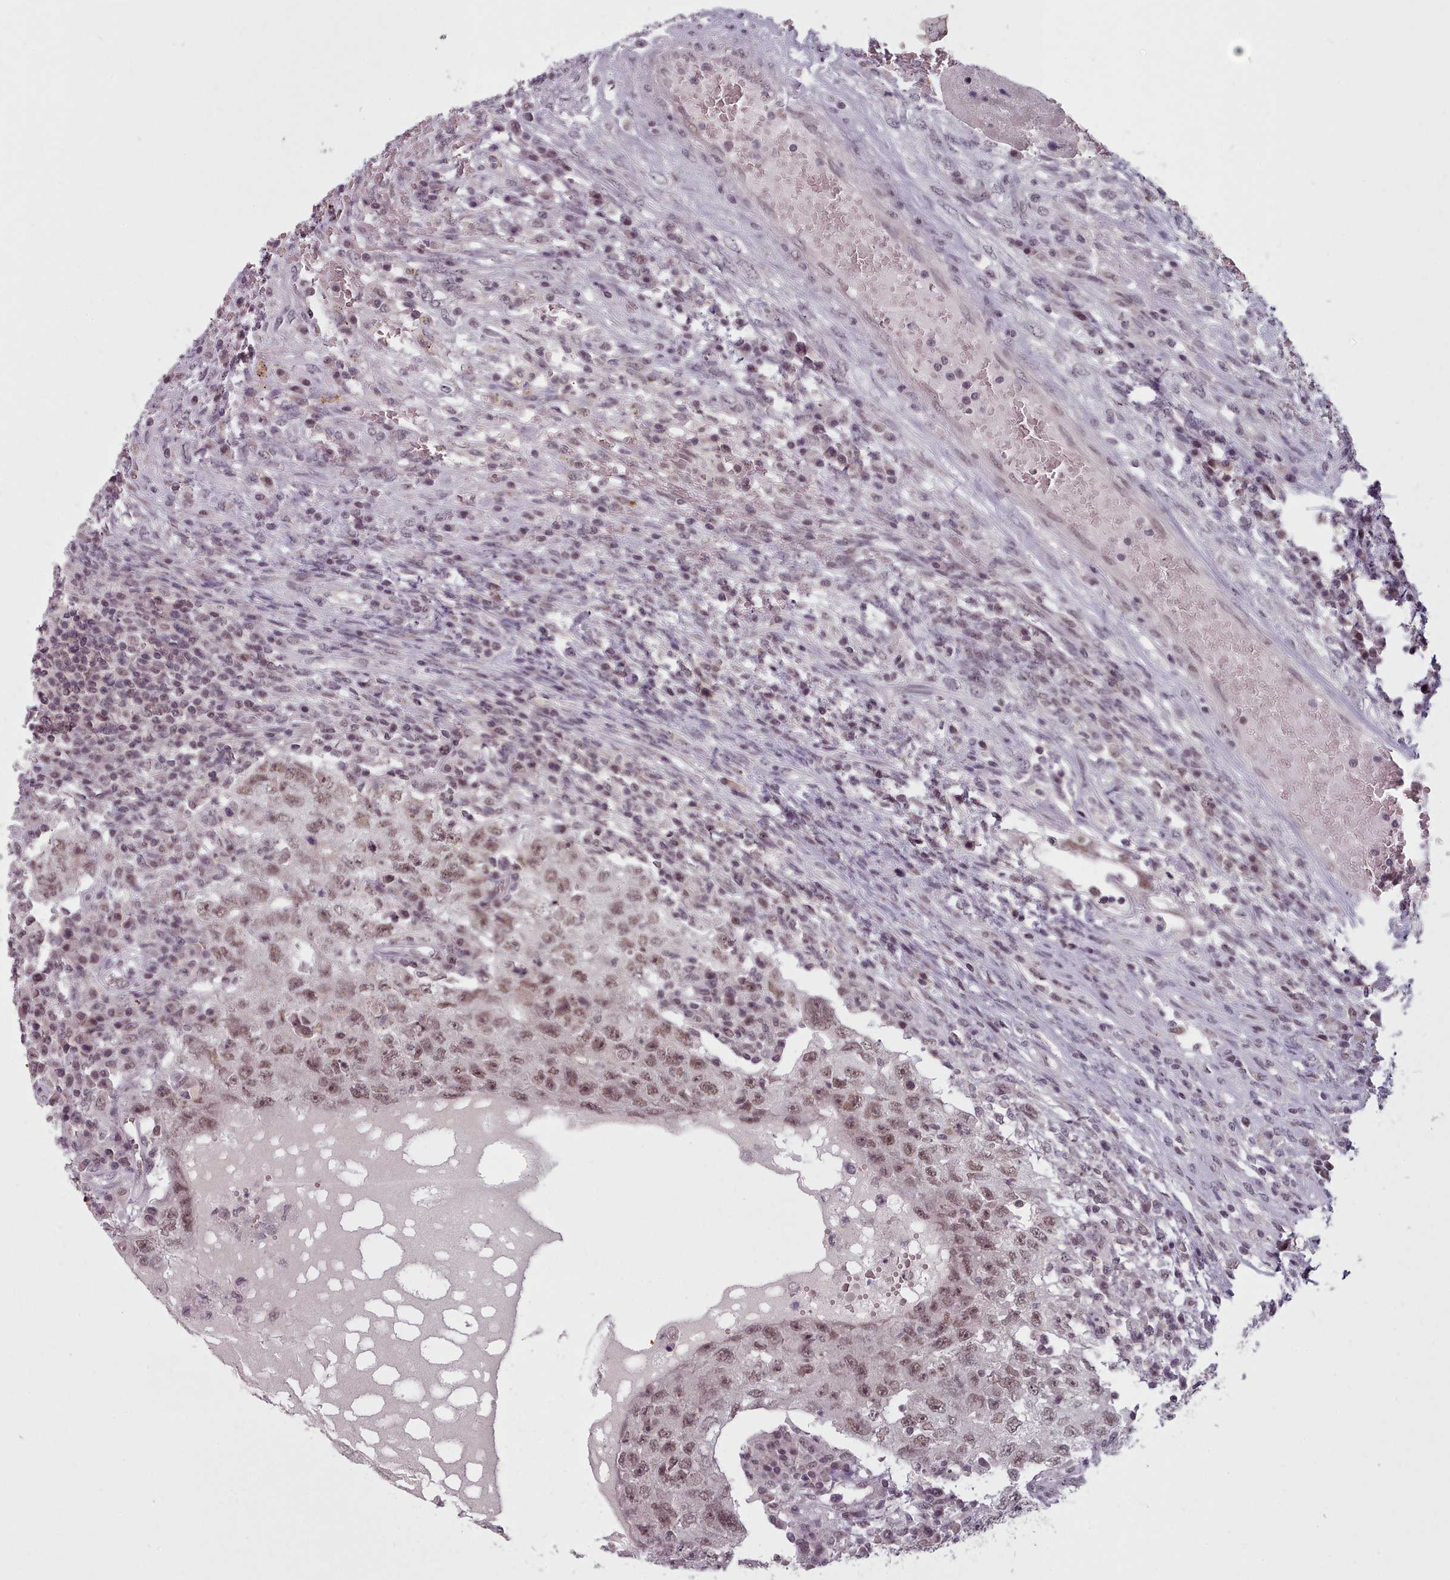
{"staining": {"intensity": "moderate", "quantity": ">75%", "location": "nuclear"}, "tissue": "testis cancer", "cell_type": "Tumor cells", "image_type": "cancer", "snomed": [{"axis": "morphology", "description": "Carcinoma, Embryonal, NOS"}, {"axis": "topography", "description": "Testis"}], "caption": "Testis embryonal carcinoma stained with immunohistochemistry (IHC) demonstrates moderate nuclear positivity in approximately >75% of tumor cells.", "gene": "SRSF9", "patient": {"sex": "male", "age": 26}}